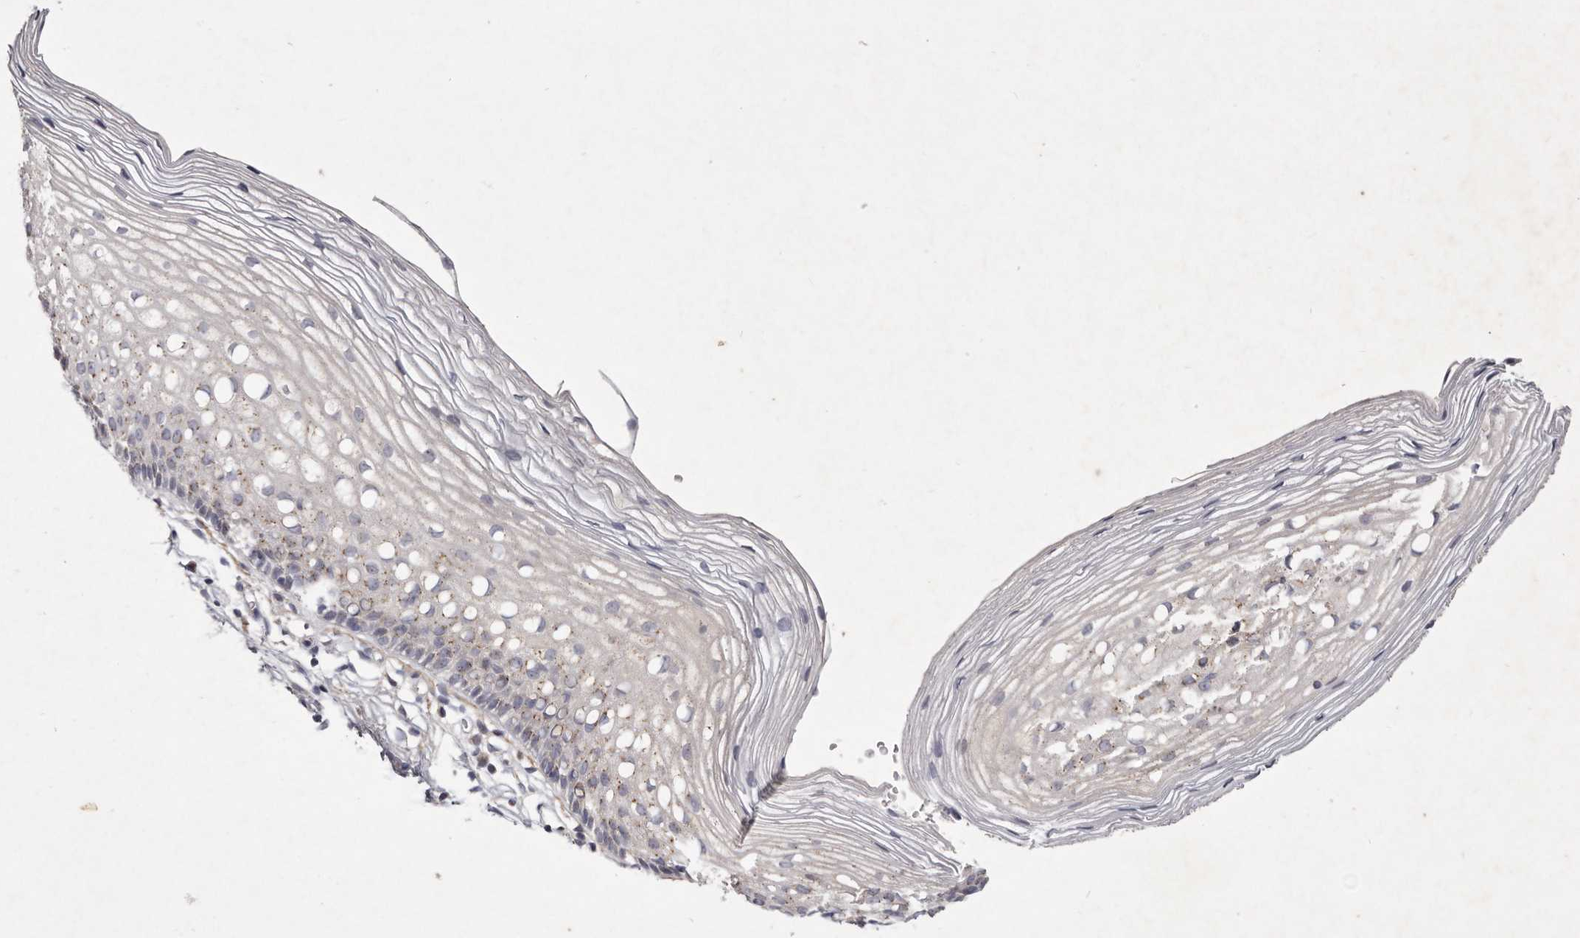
{"staining": {"intensity": "moderate", "quantity": ">75%", "location": "cytoplasmic/membranous"}, "tissue": "cervix", "cell_type": "Glandular cells", "image_type": "normal", "snomed": [{"axis": "morphology", "description": "Normal tissue, NOS"}, {"axis": "topography", "description": "Cervix"}], "caption": "Protein staining of normal cervix exhibits moderate cytoplasmic/membranous staining in approximately >75% of glandular cells. Nuclei are stained in blue.", "gene": "USP24", "patient": {"sex": "female", "age": 27}}